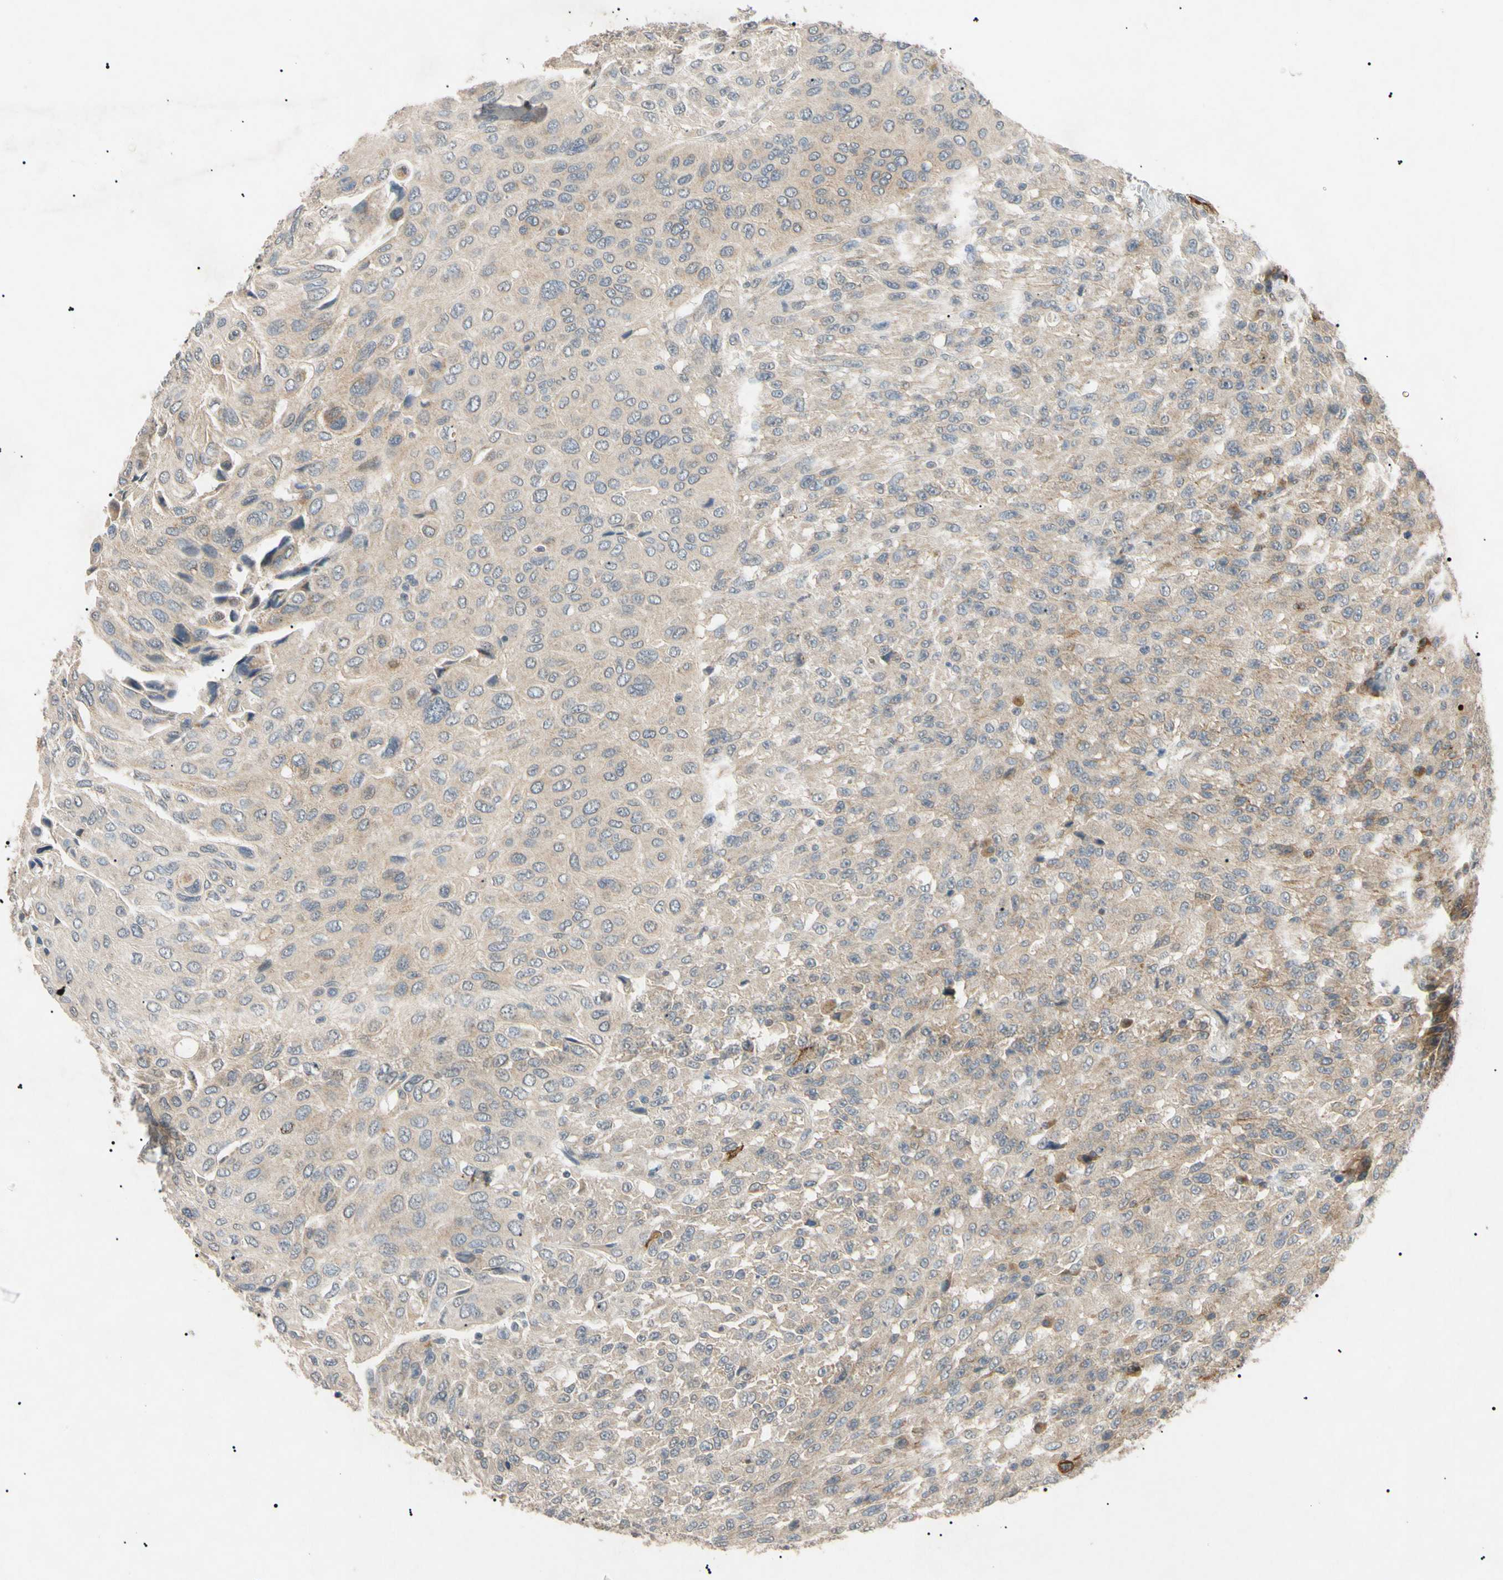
{"staining": {"intensity": "moderate", "quantity": "<25%", "location": "cytoplasmic/membranous,nuclear"}, "tissue": "urothelial cancer", "cell_type": "Tumor cells", "image_type": "cancer", "snomed": [{"axis": "morphology", "description": "Urothelial carcinoma, High grade"}, {"axis": "topography", "description": "Urinary bladder"}], "caption": "Brown immunohistochemical staining in human high-grade urothelial carcinoma demonstrates moderate cytoplasmic/membranous and nuclear positivity in approximately <25% of tumor cells.", "gene": "TUBB4A", "patient": {"sex": "male", "age": 66}}